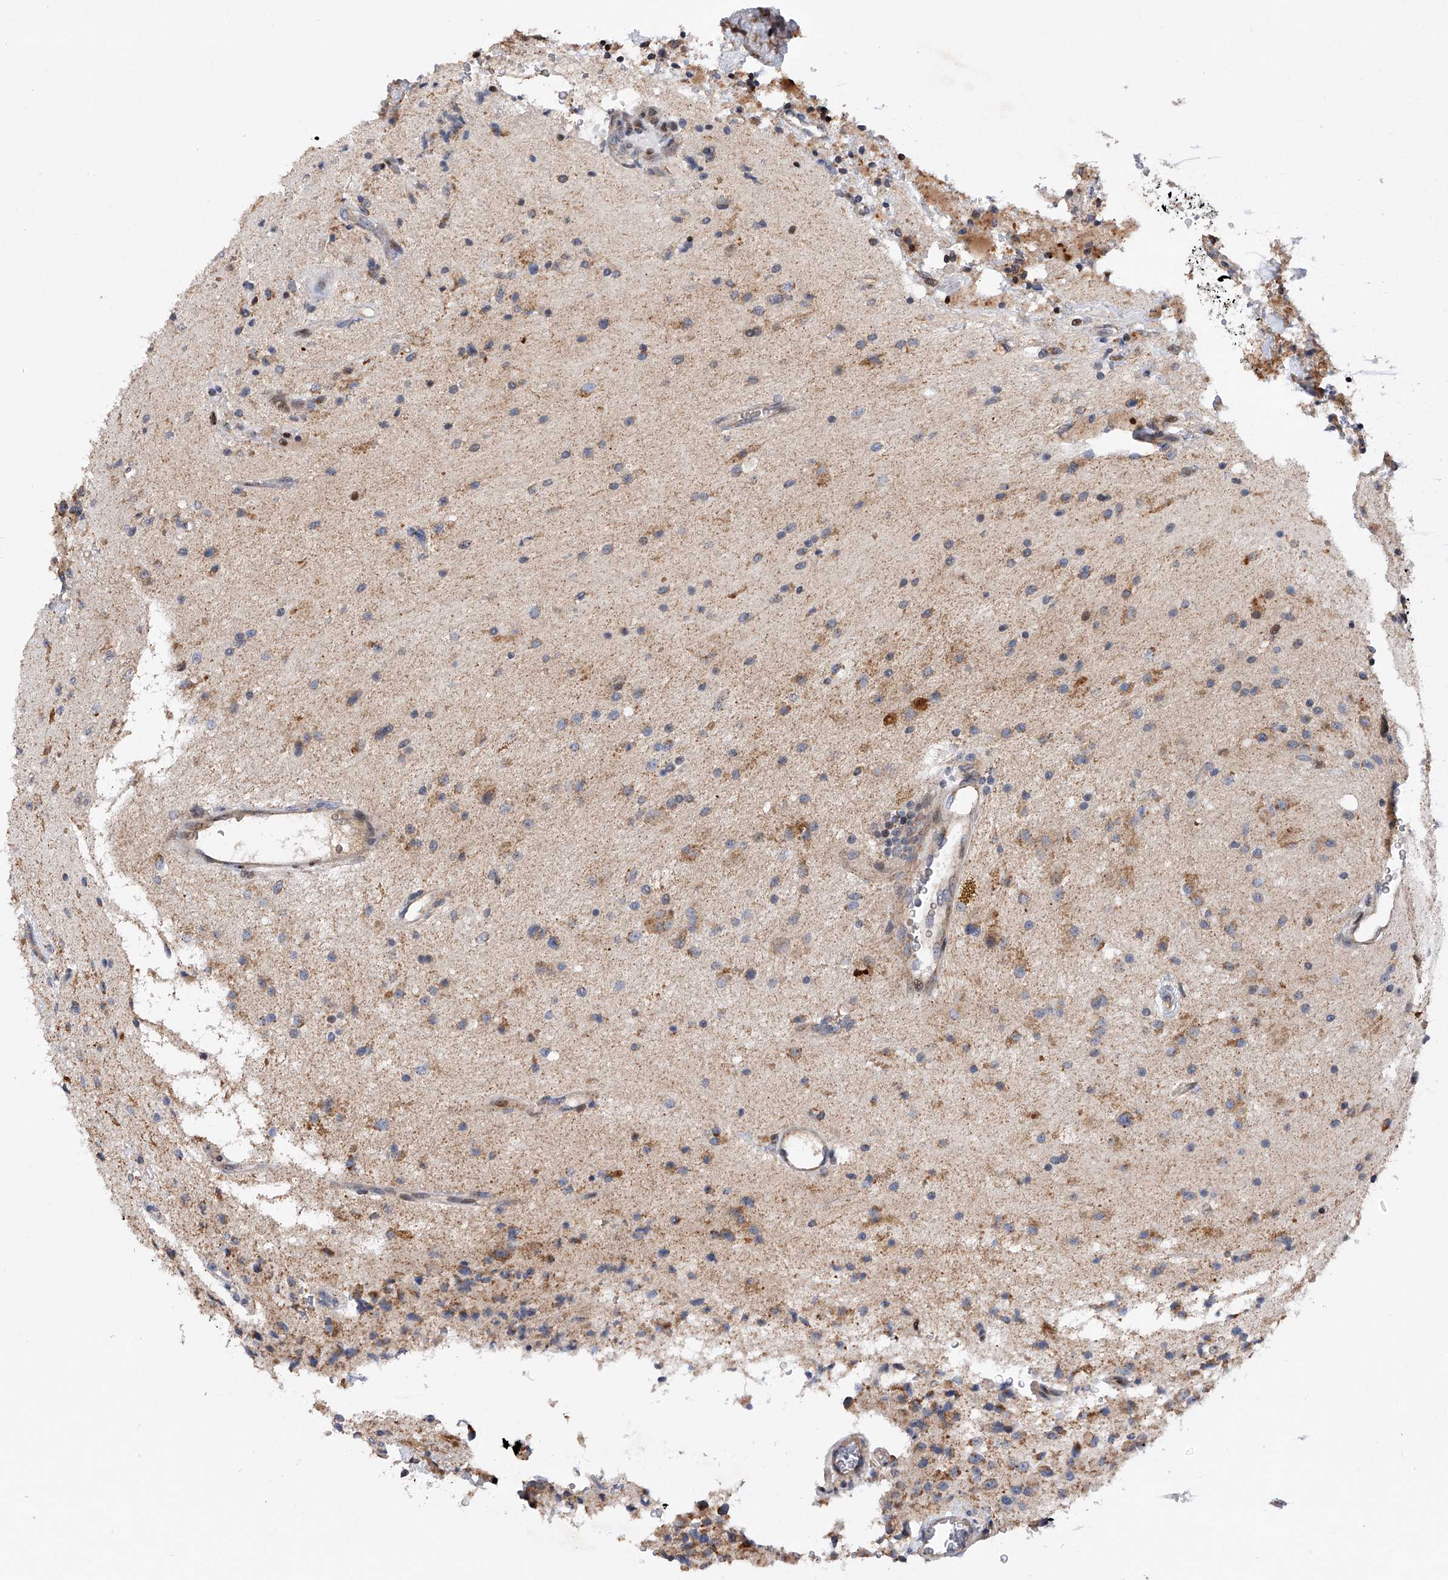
{"staining": {"intensity": "negative", "quantity": "none", "location": "none"}, "tissue": "glioma", "cell_type": "Tumor cells", "image_type": "cancer", "snomed": [{"axis": "morphology", "description": "Glioma, malignant, High grade"}, {"axis": "topography", "description": "Brain"}], "caption": "Histopathology image shows no significant protein positivity in tumor cells of malignant glioma (high-grade). (DAB immunohistochemistry (IHC), high magnification).", "gene": "CDH12", "patient": {"sex": "male", "age": 34}}